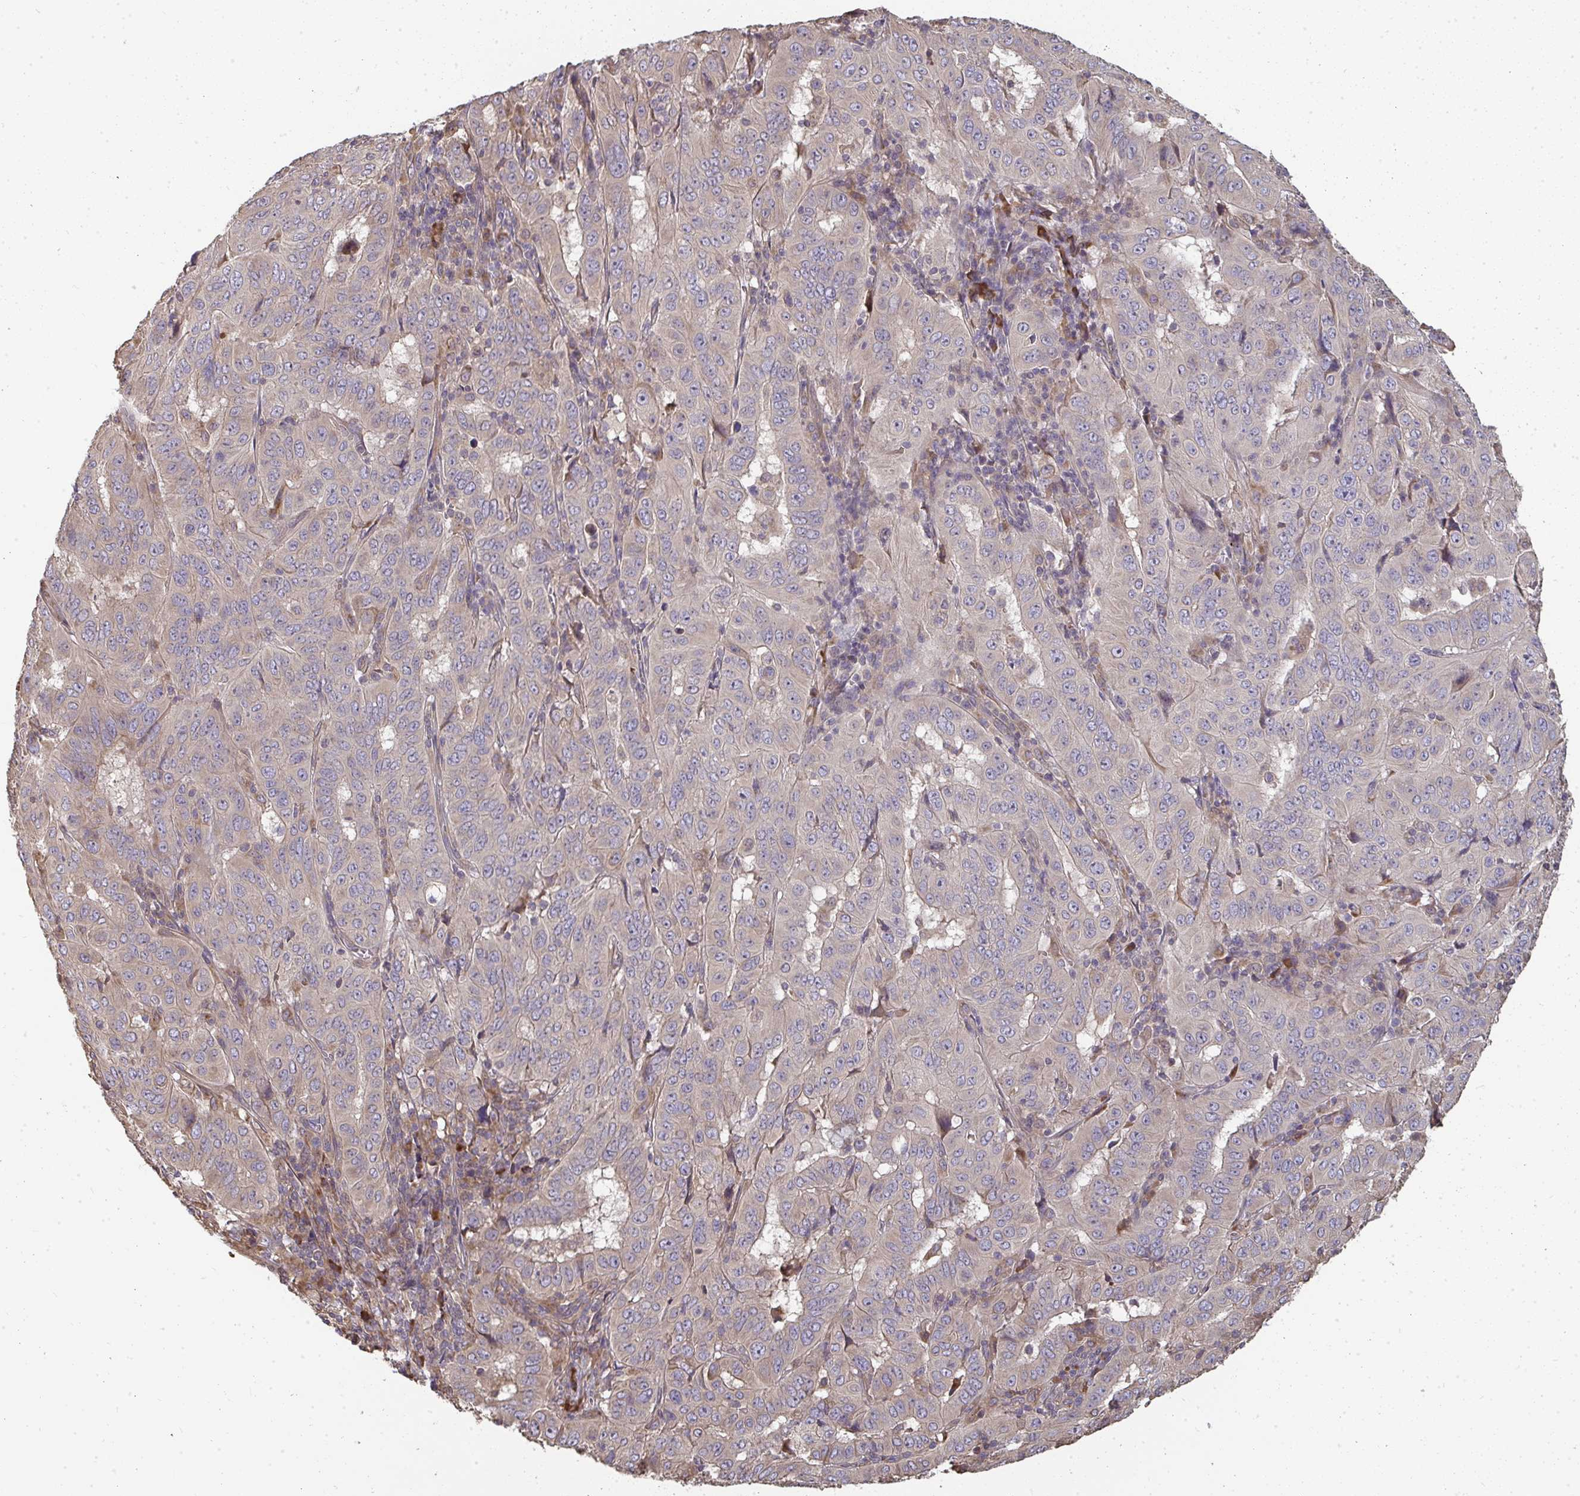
{"staining": {"intensity": "weak", "quantity": "25%-75%", "location": "cytoplasmic/membranous"}, "tissue": "pancreatic cancer", "cell_type": "Tumor cells", "image_type": "cancer", "snomed": [{"axis": "morphology", "description": "Adenocarcinoma, NOS"}, {"axis": "topography", "description": "Pancreas"}], "caption": "Pancreatic cancer (adenocarcinoma) stained with a protein marker demonstrates weak staining in tumor cells.", "gene": "ZFYVE28", "patient": {"sex": "male", "age": 63}}